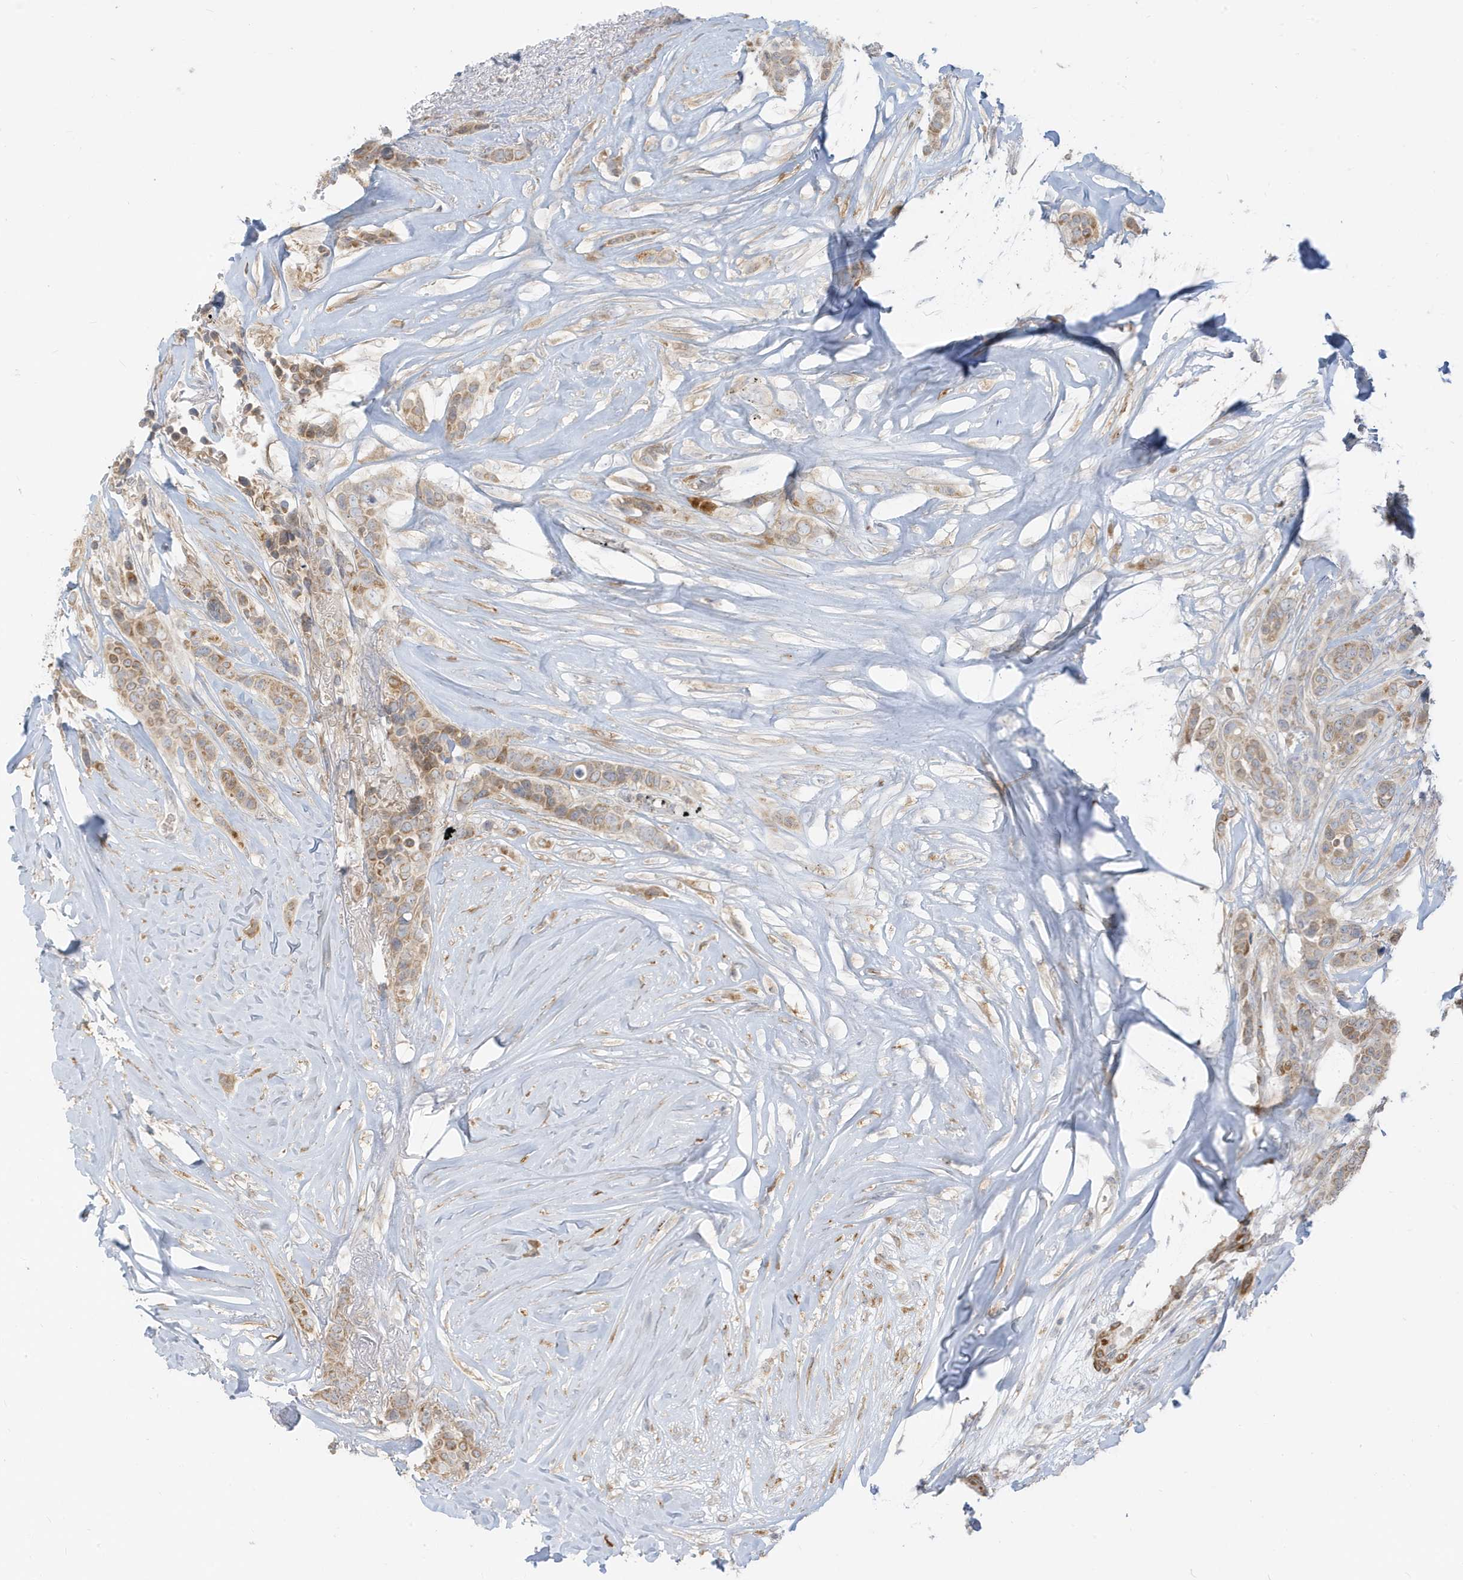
{"staining": {"intensity": "moderate", "quantity": "25%-75%", "location": "cytoplasmic/membranous"}, "tissue": "breast cancer", "cell_type": "Tumor cells", "image_type": "cancer", "snomed": [{"axis": "morphology", "description": "Lobular carcinoma"}, {"axis": "topography", "description": "Breast"}], "caption": "Lobular carcinoma (breast) stained with DAB immunohistochemistry demonstrates medium levels of moderate cytoplasmic/membranous positivity in about 25%-75% of tumor cells.", "gene": "MCOLN1", "patient": {"sex": "female", "age": 51}}